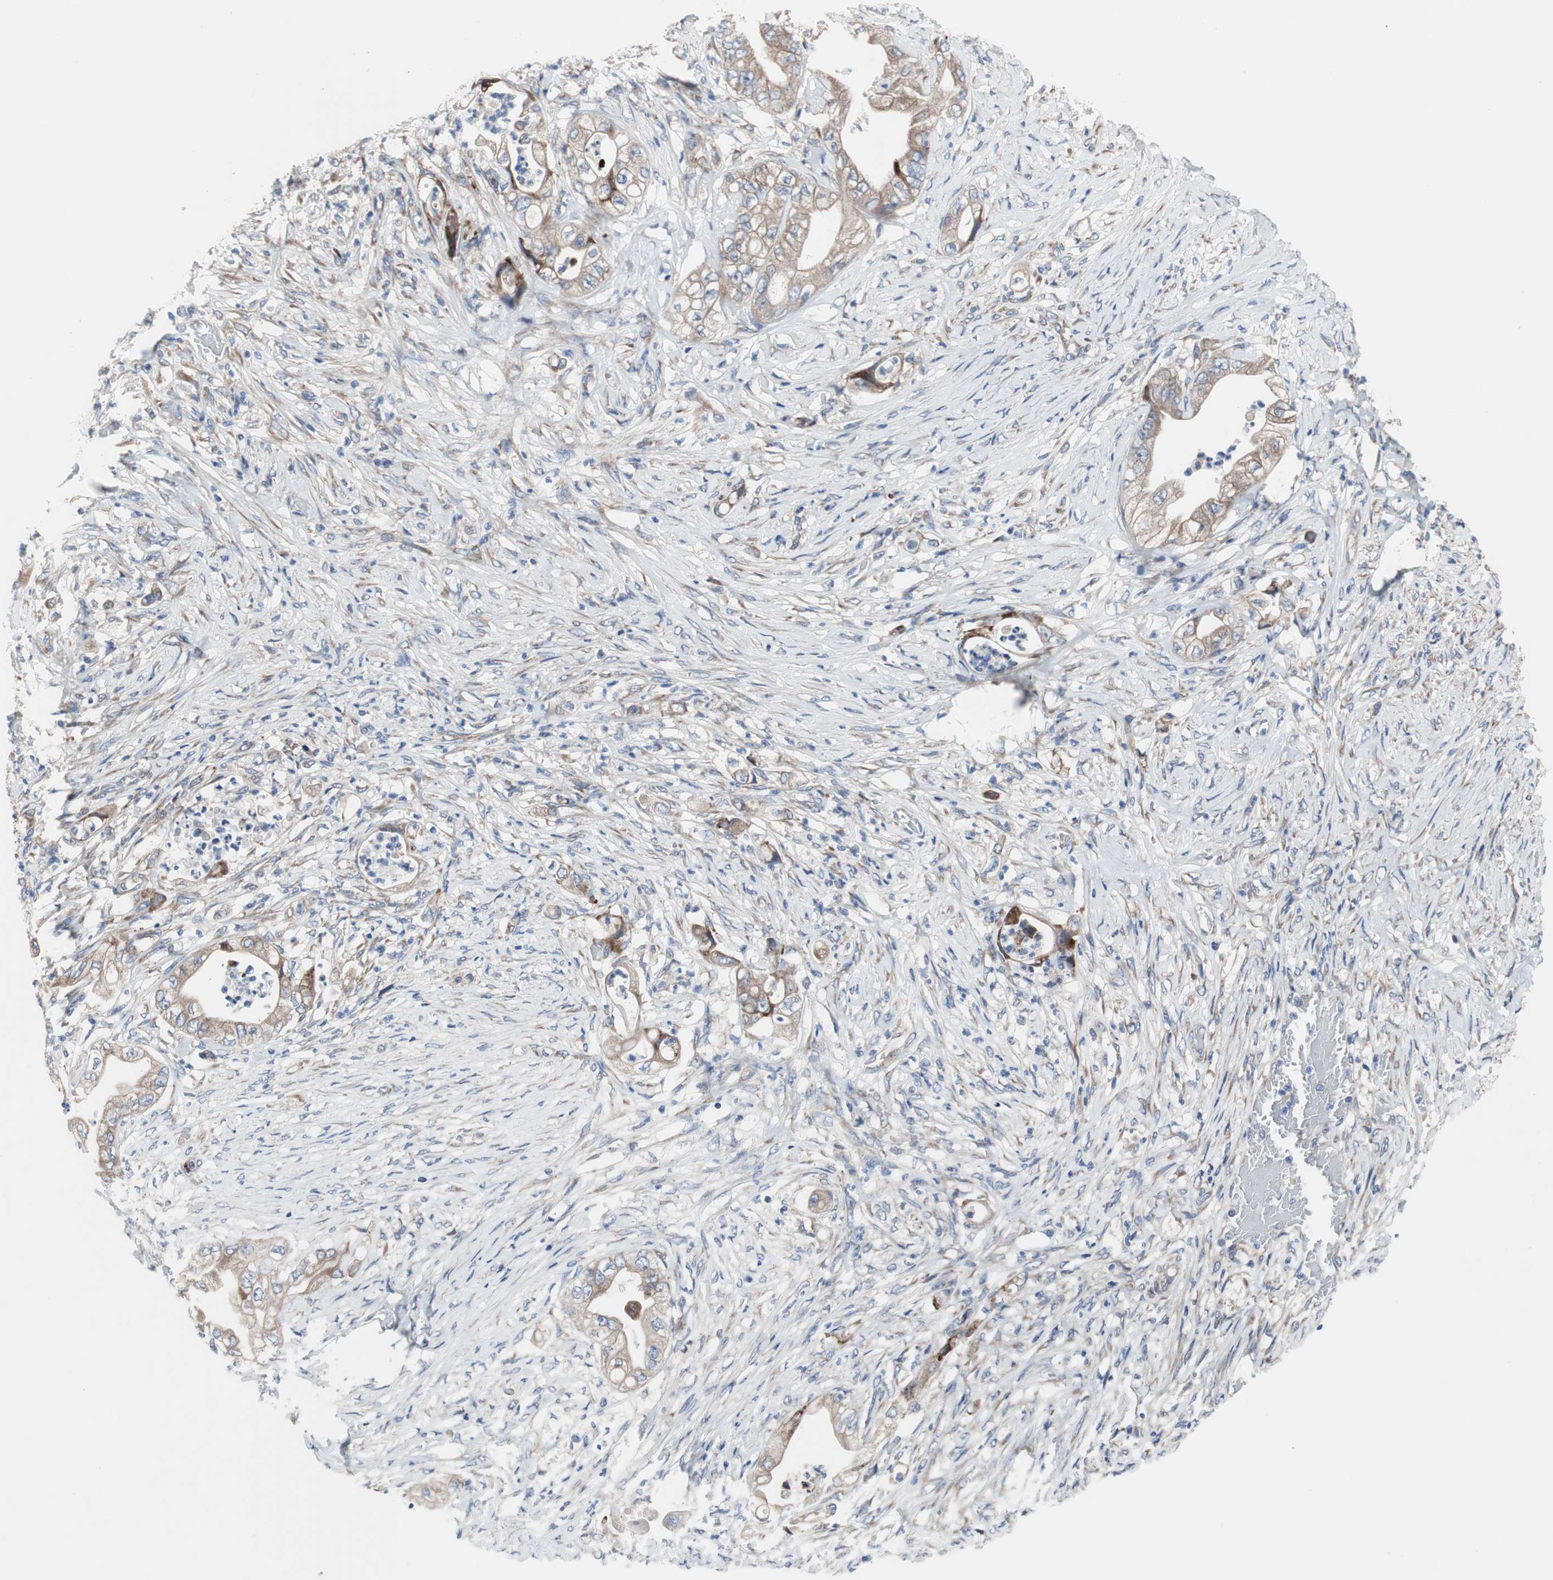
{"staining": {"intensity": "weak", "quantity": ">75%", "location": "cytoplasmic/membranous"}, "tissue": "stomach cancer", "cell_type": "Tumor cells", "image_type": "cancer", "snomed": [{"axis": "morphology", "description": "Adenocarcinoma, NOS"}, {"axis": "topography", "description": "Stomach"}], "caption": "Immunohistochemistry staining of stomach adenocarcinoma, which shows low levels of weak cytoplasmic/membranous positivity in approximately >75% of tumor cells indicating weak cytoplasmic/membranous protein positivity. The staining was performed using DAB (3,3'-diaminobenzidine) (brown) for protein detection and nuclei were counterstained in hematoxylin (blue).", "gene": "KANSL1", "patient": {"sex": "female", "age": 73}}